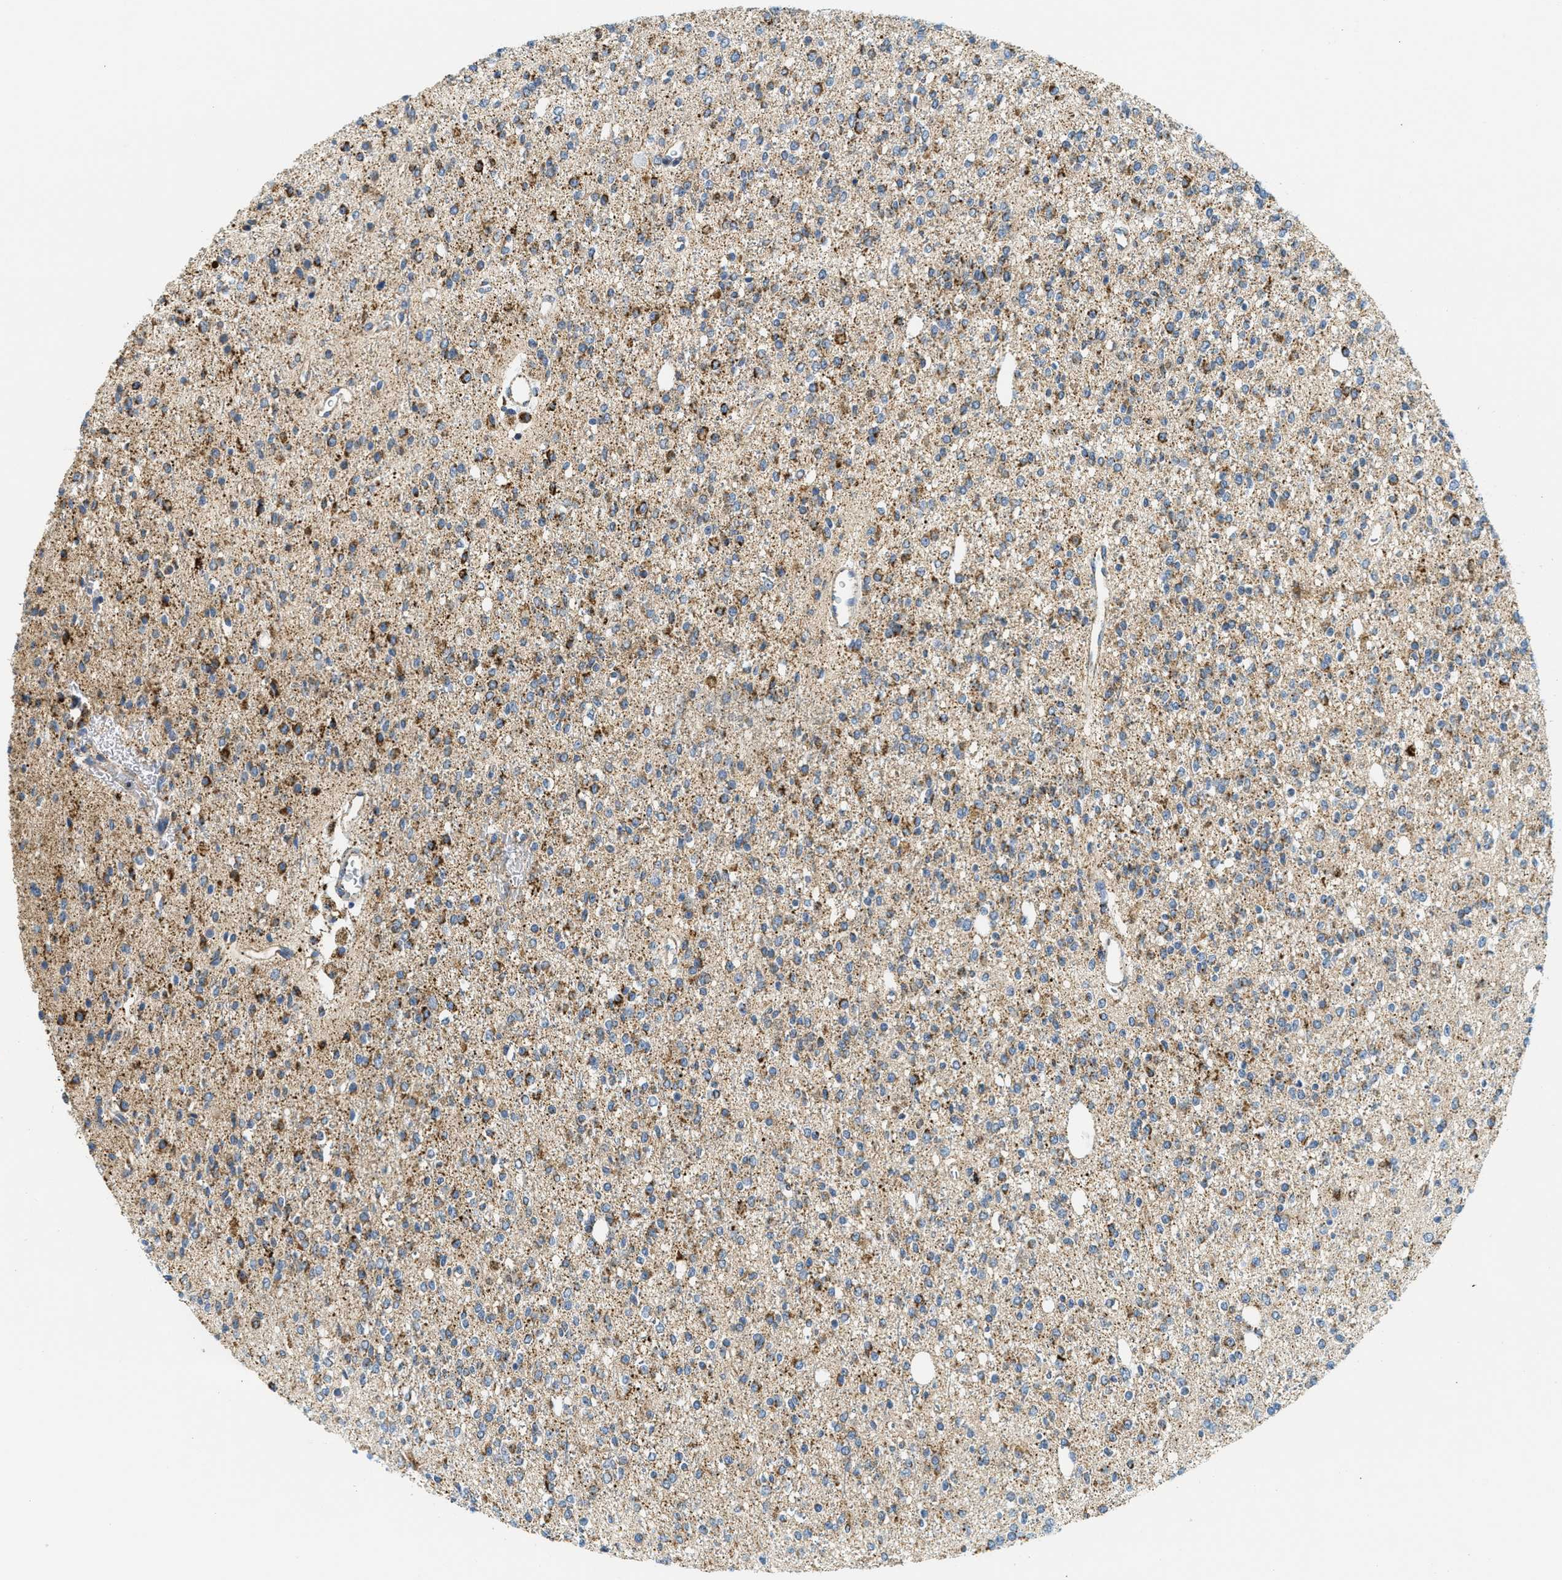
{"staining": {"intensity": "moderate", "quantity": "25%-75%", "location": "cytoplasmic/membranous"}, "tissue": "glioma", "cell_type": "Tumor cells", "image_type": "cancer", "snomed": [{"axis": "morphology", "description": "Glioma, malignant, High grade"}, {"axis": "topography", "description": "Brain"}], "caption": "Moderate cytoplasmic/membranous staining for a protein is seen in approximately 25%-75% of tumor cells of glioma using immunohistochemistry.", "gene": "HLCS", "patient": {"sex": "male", "age": 34}}